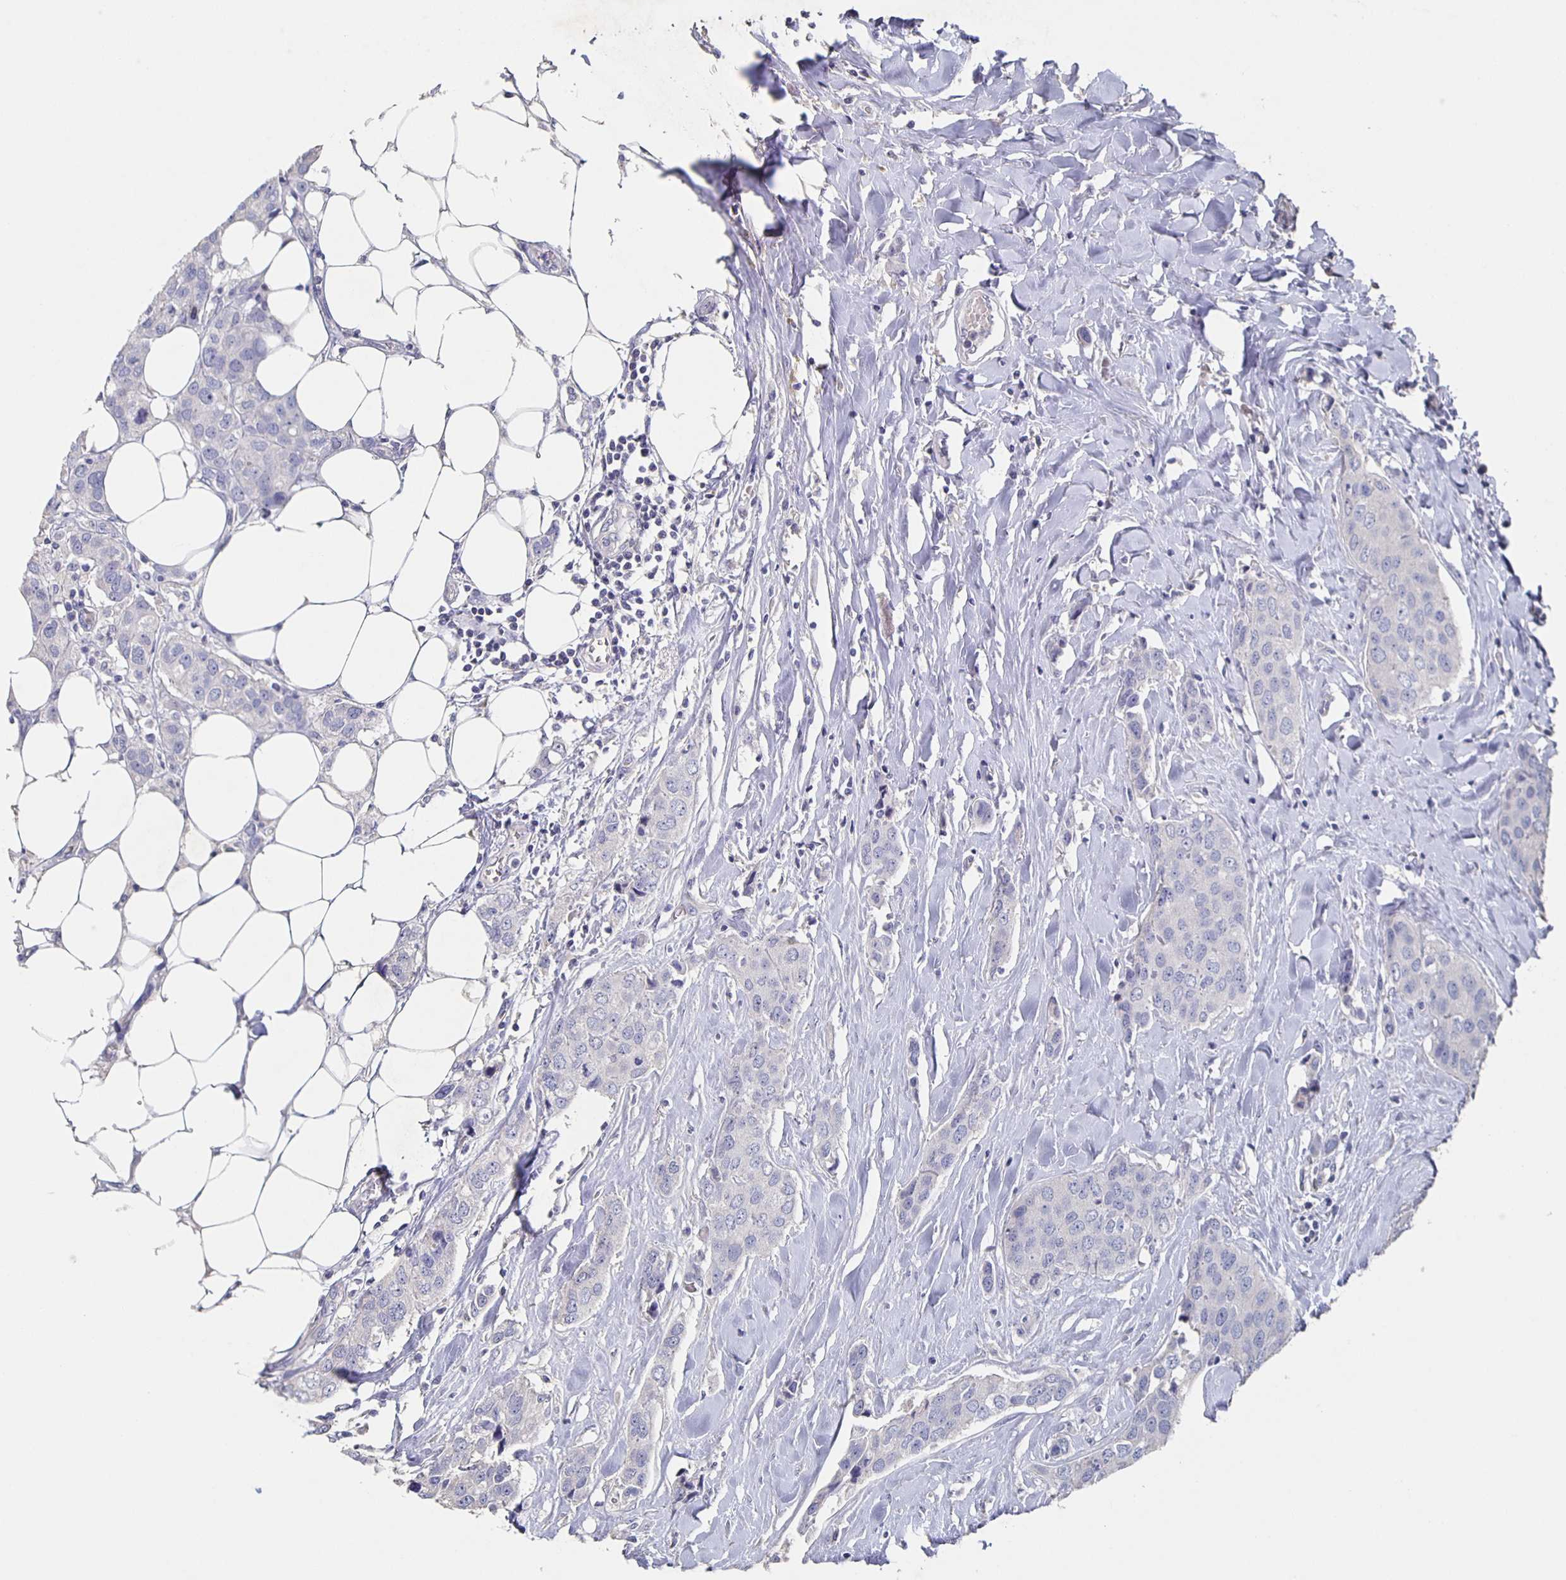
{"staining": {"intensity": "negative", "quantity": "none", "location": "none"}, "tissue": "breast cancer", "cell_type": "Tumor cells", "image_type": "cancer", "snomed": [{"axis": "morphology", "description": "Duct carcinoma"}, {"axis": "topography", "description": "Breast"}], "caption": "A high-resolution photomicrograph shows immunohistochemistry (IHC) staining of infiltrating ductal carcinoma (breast), which shows no significant expression in tumor cells. Brightfield microscopy of IHC stained with DAB (brown) and hematoxylin (blue), captured at high magnification.", "gene": "CACNA2D2", "patient": {"sex": "female", "age": 80}}